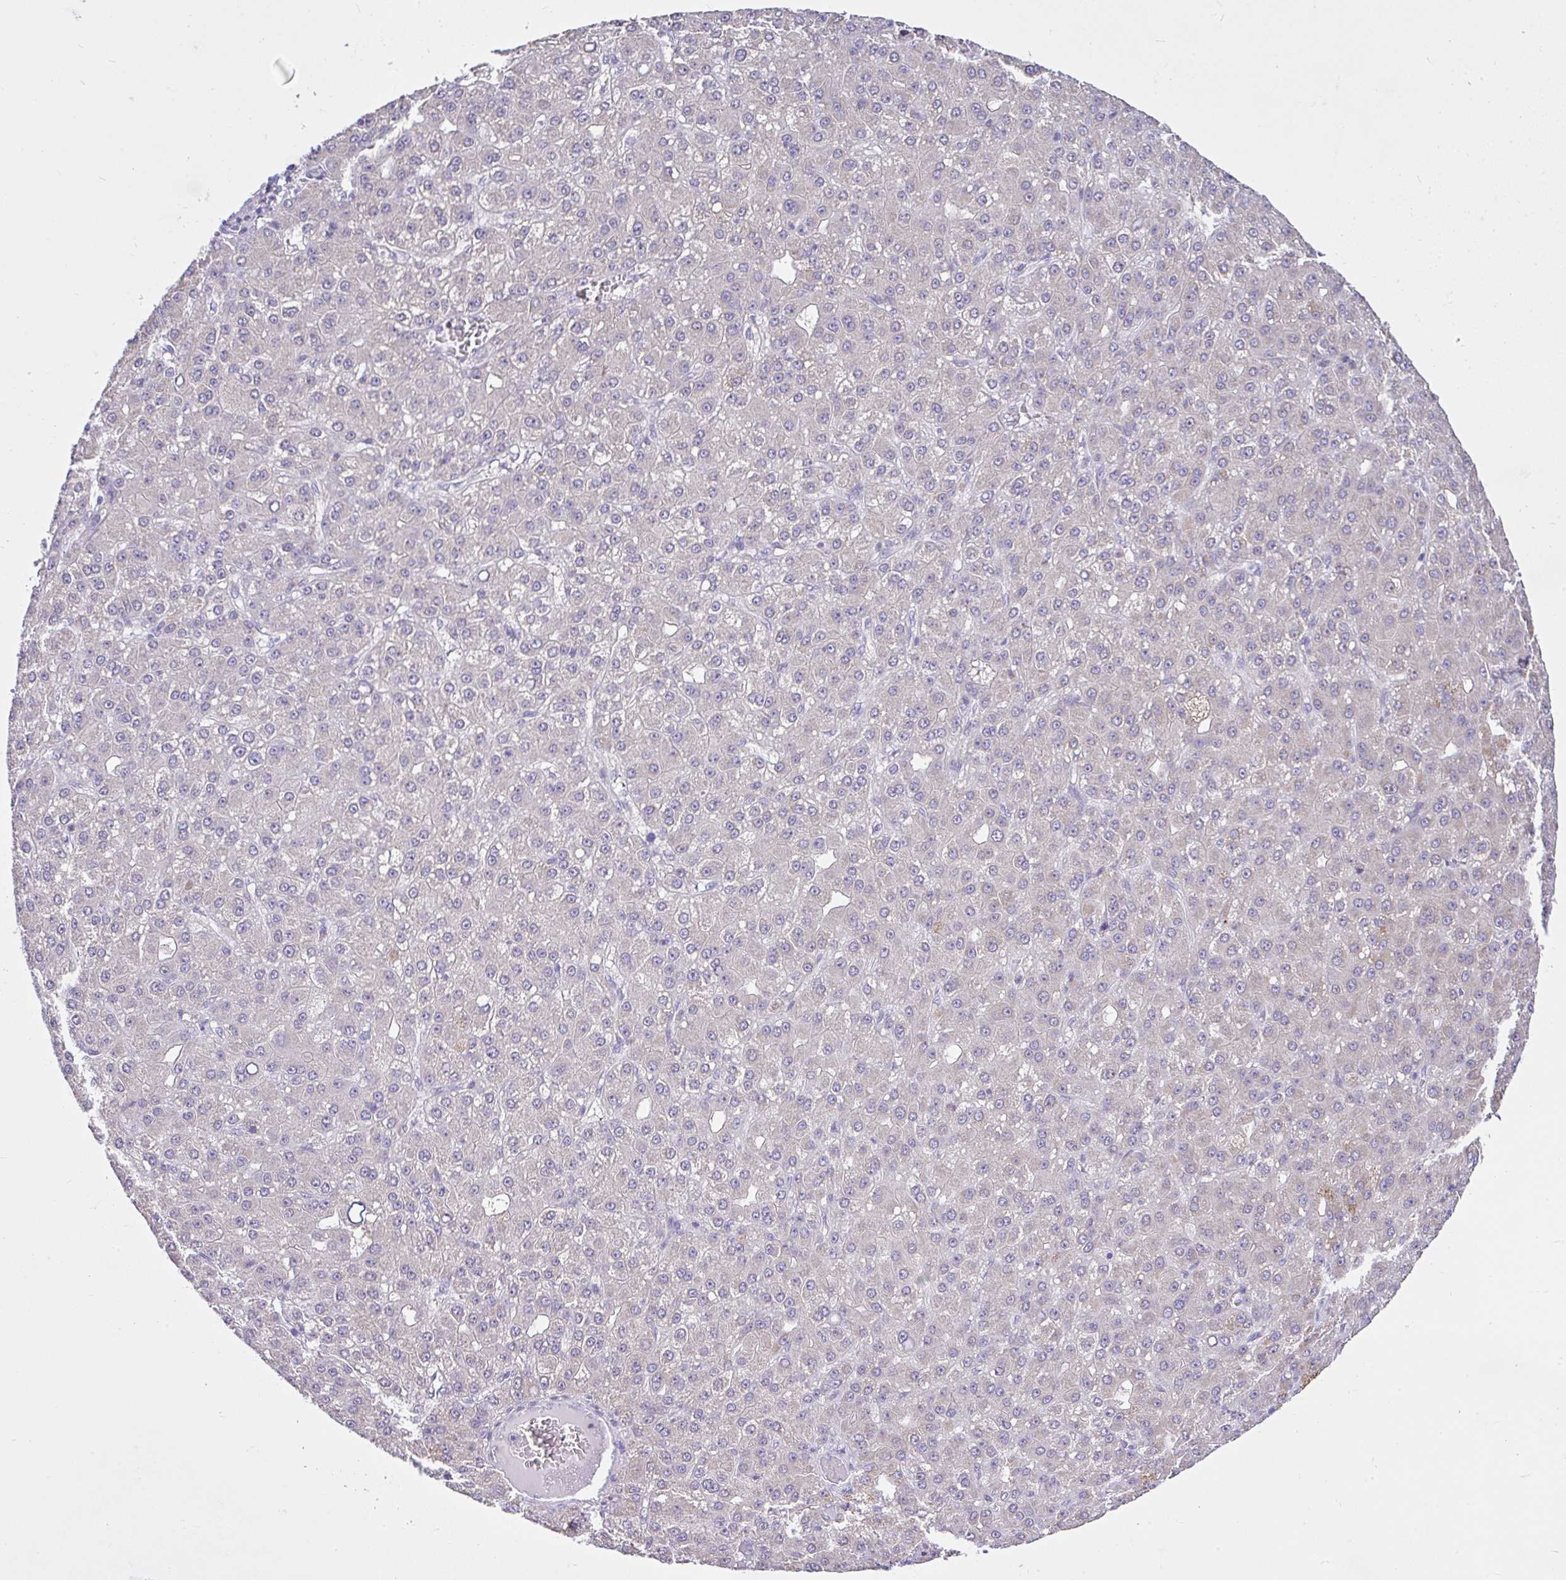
{"staining": {"intensity": "weak", "quantity": "<25%", "location": "cytoplasmic/membranous"}, "tissue": "liver cancer", "cell_type": "Tumor cells", "image_type": "cancer", "snomed": [{"axis": "morphology", "description": "Carcinoma, Hepatocellular, NOS"}, {"axis": "topography", "description": "Liver"}], "caption": "Immunohistochemistry (IHC) photomicrograph of neoplastic tissue: liver hepatocellular carcinoma stained with DAB (3,3'-diaminobenzidine) reveals no significant protein positivity in tumor cells. The staining was performed using DAB to visualize the protein expression in brown, while the nuclei were stained in blue with hematoxylin (Magnification: 20x).", "gene": "CTU1", "patient": {"sex": "male", "age": 67}}